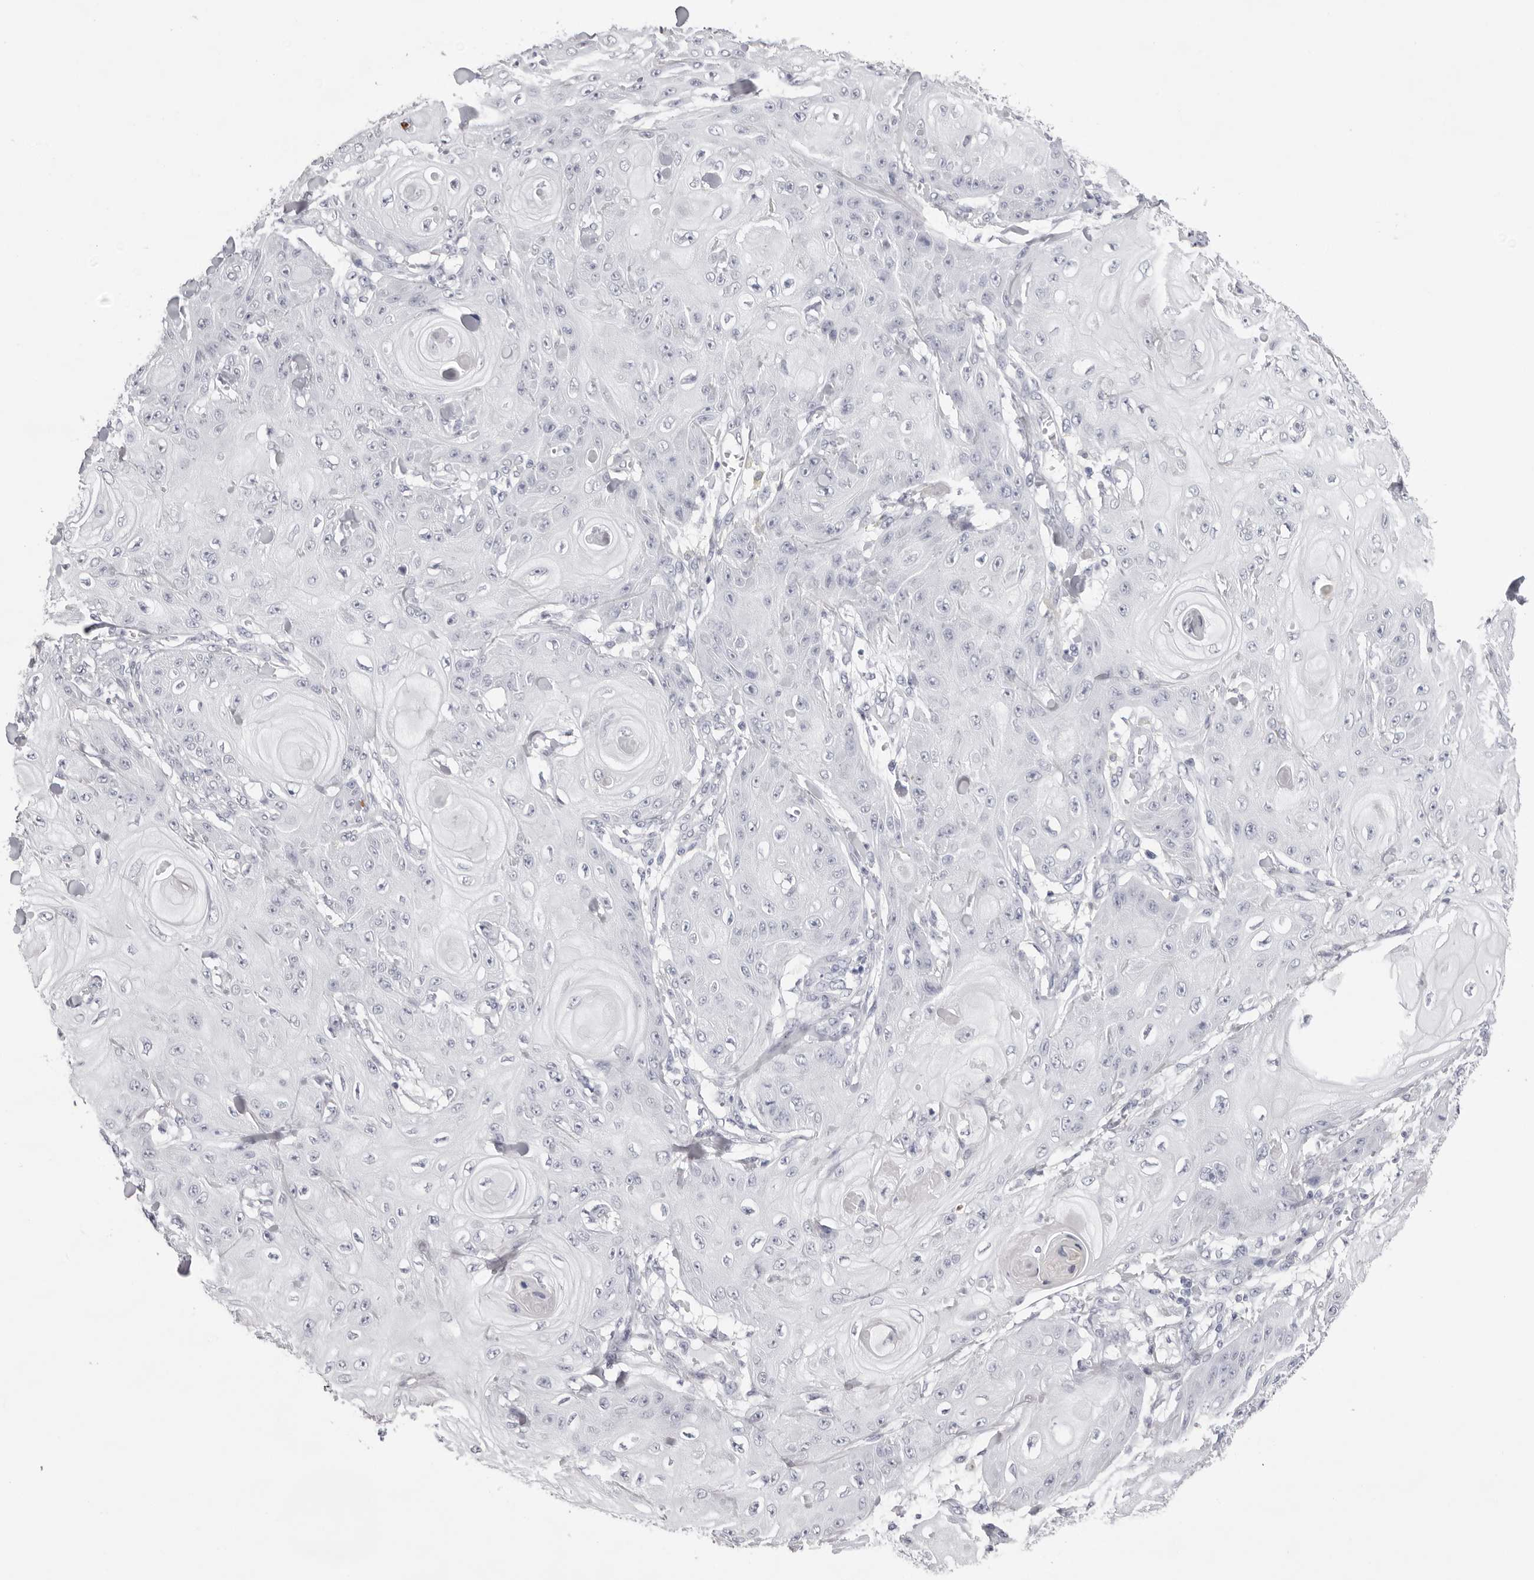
{"staining": {"intensity": "negative", "quantity": "none", "location": "none"}, "tissue": "skin cancer", "cell_type": "Tumor cells", "image_type": "cancer", "snomed": [{"axis": "morphology", "description": "Squamous cell carcinoma, NOS"}, {"axis": "topography", "description": "Skin"}], "caption": "Tumor cells show no significant protein positivity in skin cancer.", "gene": "SPTA1", "patient": {"sex": "male", "age": 74}}